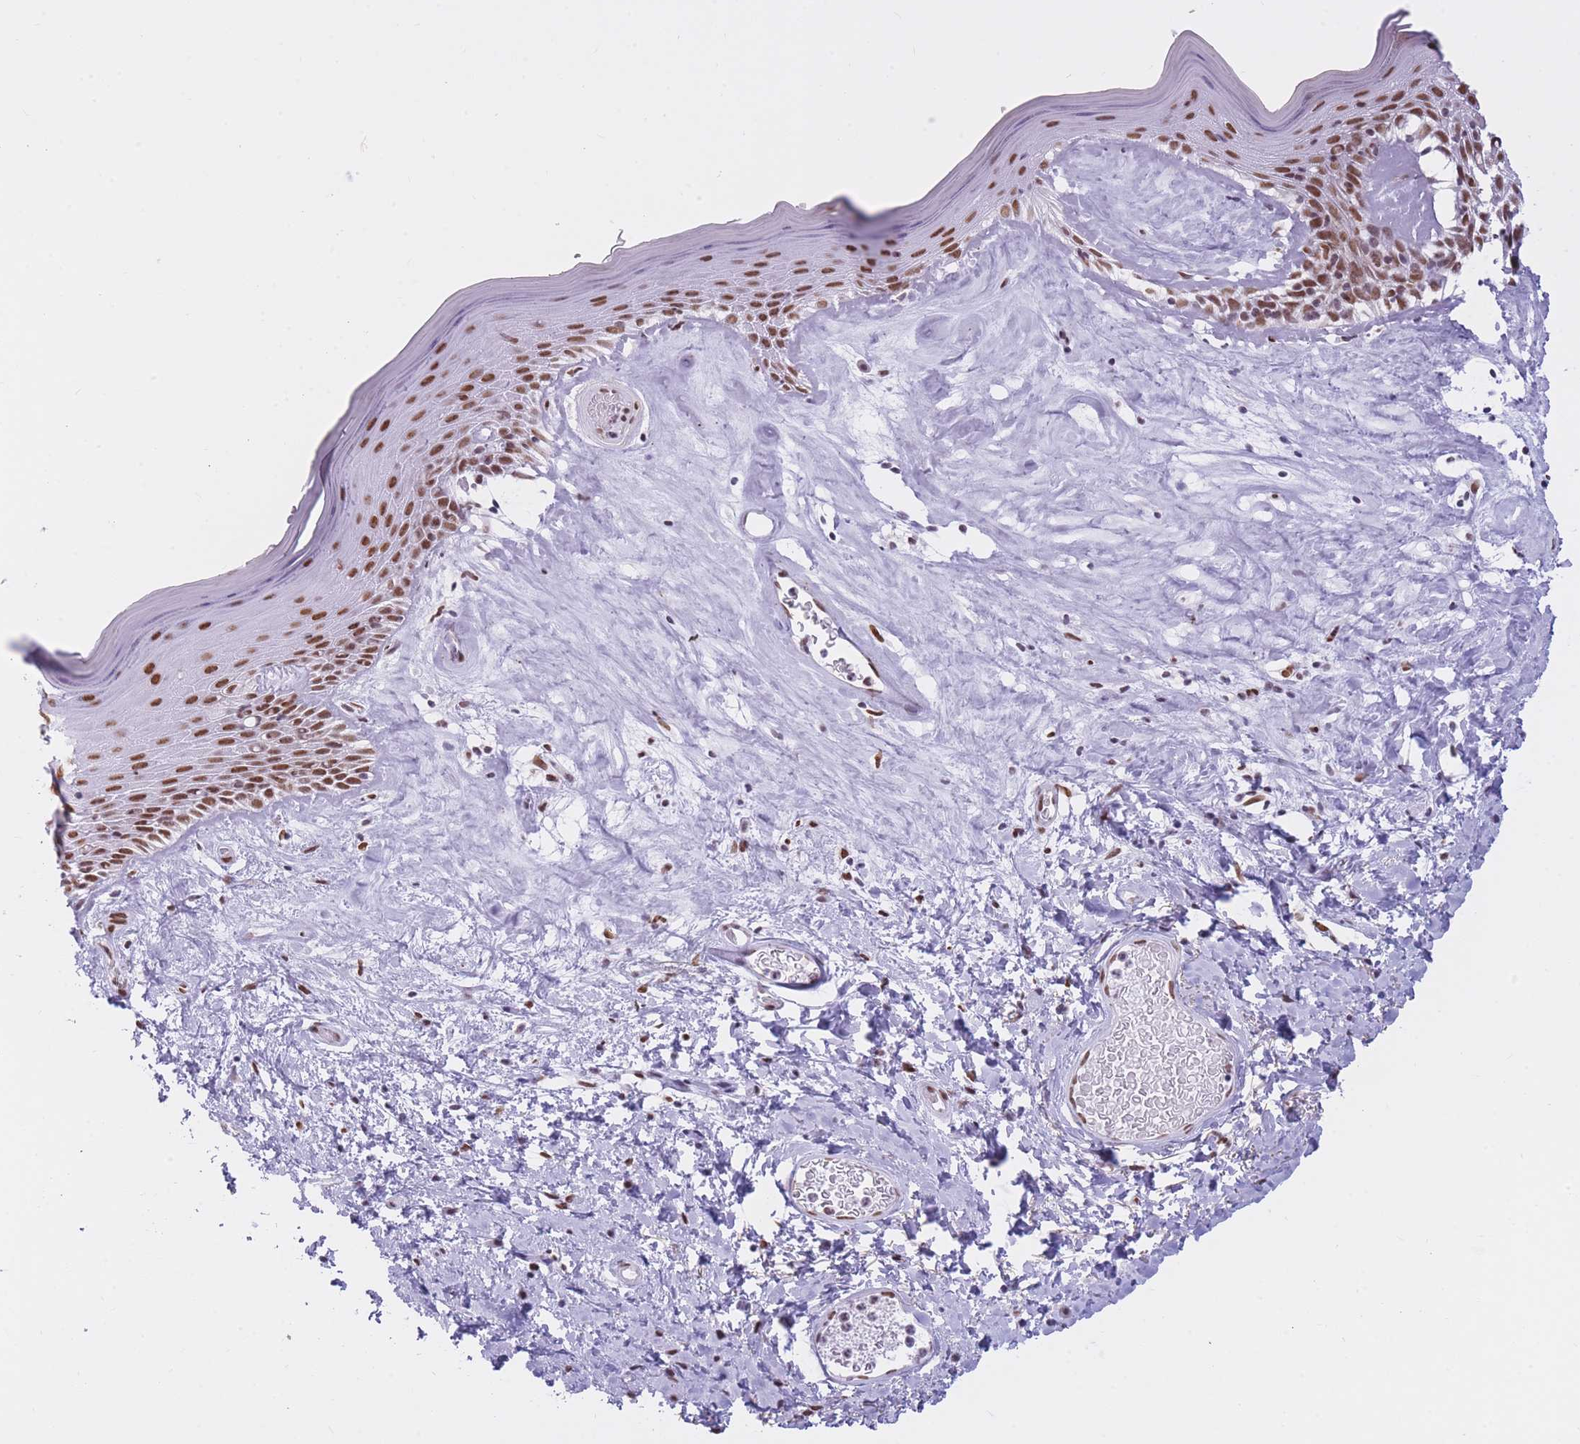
{"staining": {"intensity": "strong", "quantity": ">75%", "location": "nuclear"}, "tissue": "skin", "cell_type": "Epidermal cells", "image_type": "normal", "snomed": [{"axis": "morphology", "description": "Normal tissue, NOS"}, {"axis": "morphology", "description": "Inflammation, NOS"}, {"axis": "topography", "description": "Vulva"}], "caption": "Skin stained with DAB (3,3'-diaminobenzidine) IHC shows high levels of strong nuclear expression in about >75% of epidermal cells.", "gene": "HNRNPUL1", "patient": {"sex": "female", "age": 86}}